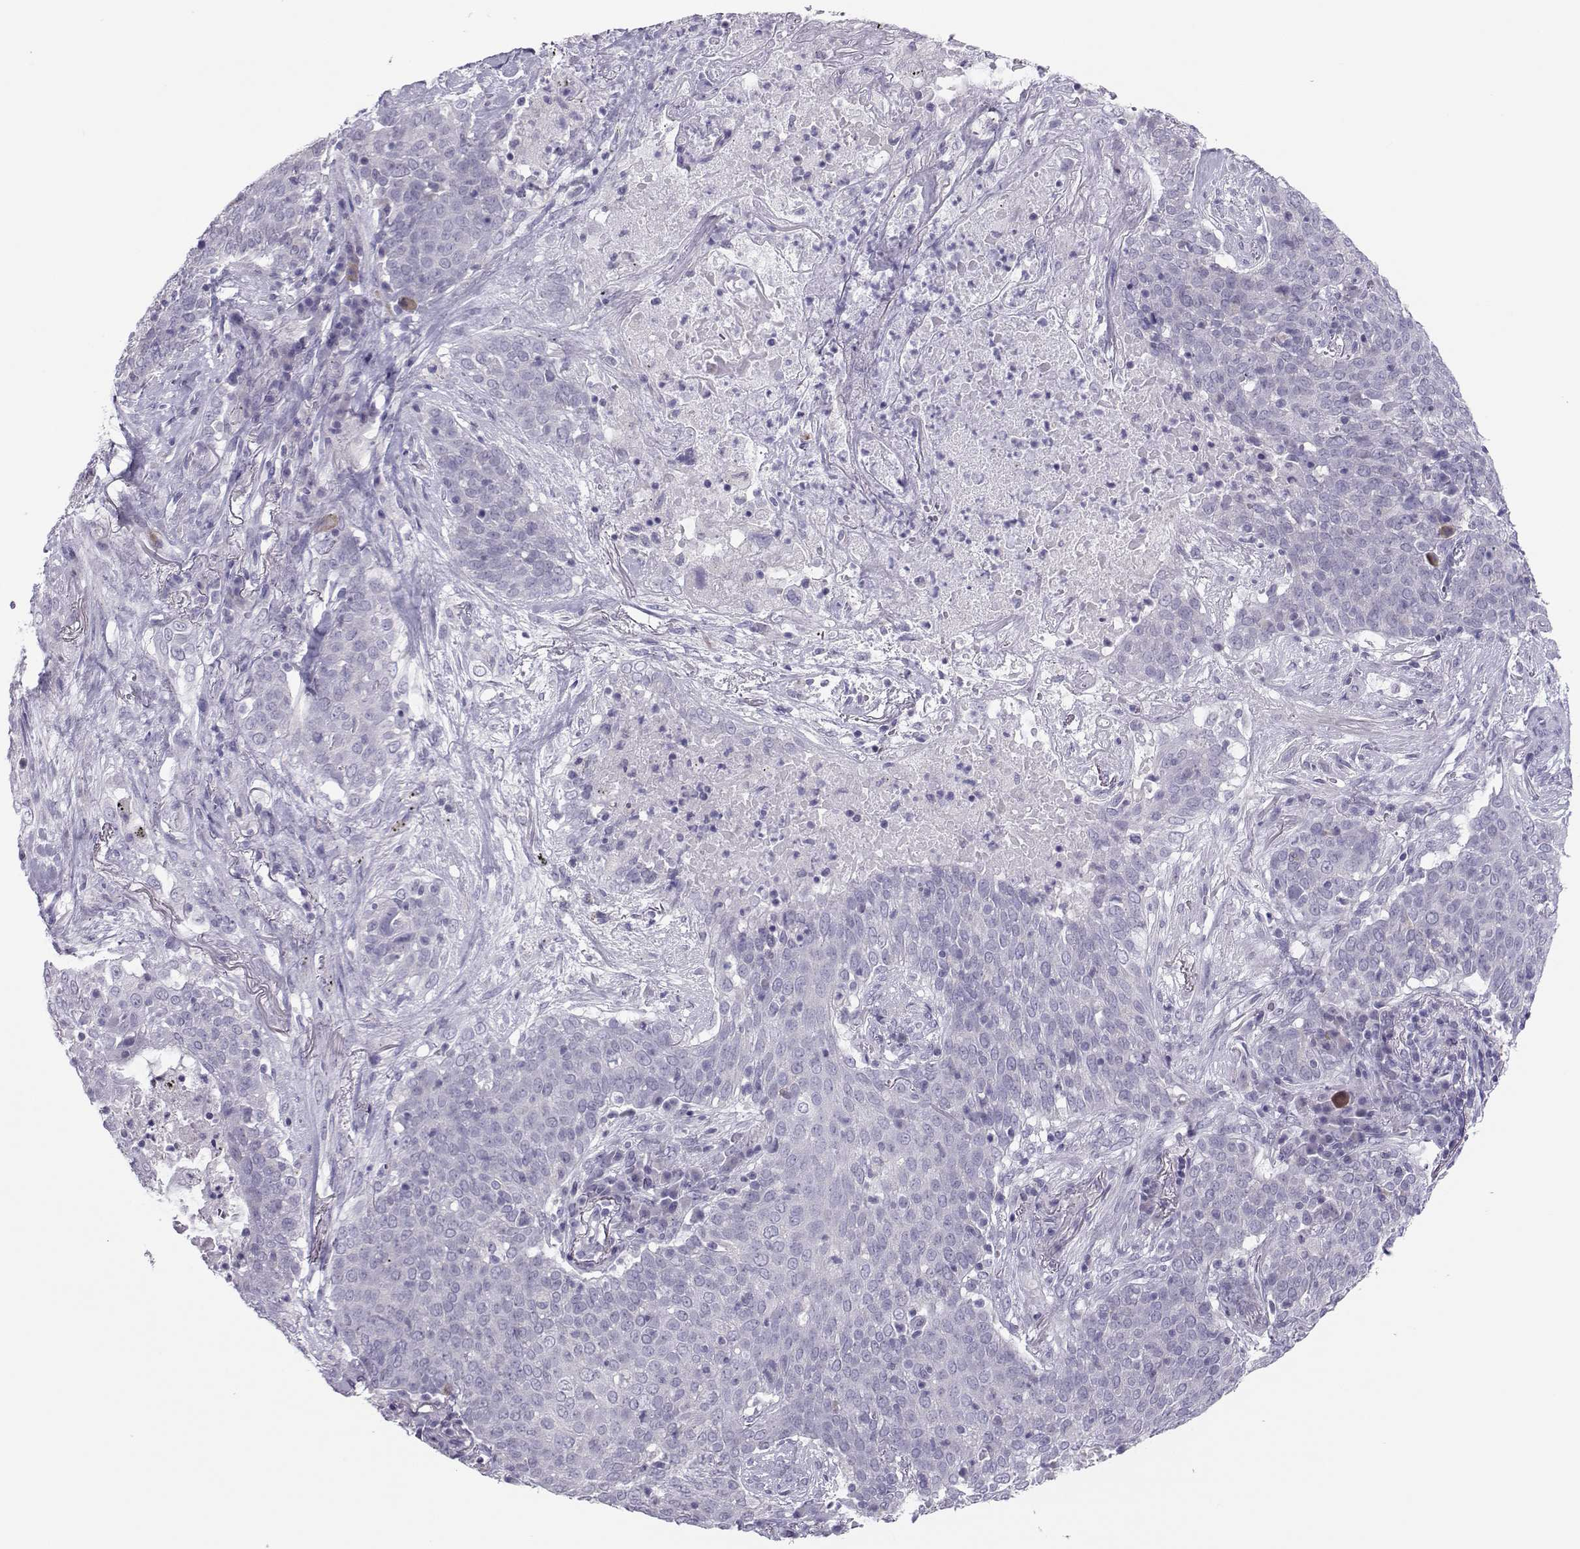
{"staining": {"intensity": "negative", "quantity": "none", "location": "none"}, "tissue": "lung cancer", "cell_type": "Tumor cells", "image_type": "cancer", "snomed": [{"axis": "morphology", "description": "Squamous cell carcinoma, NOS"}, {"axis": "topography", "description": "Lung"}], "caption": "Photomicrograph shows no protein staining in tumor cells of lung cancer tissue.", "gene": "TRPM7", "patient": {"sex": "male", "age": 82}}